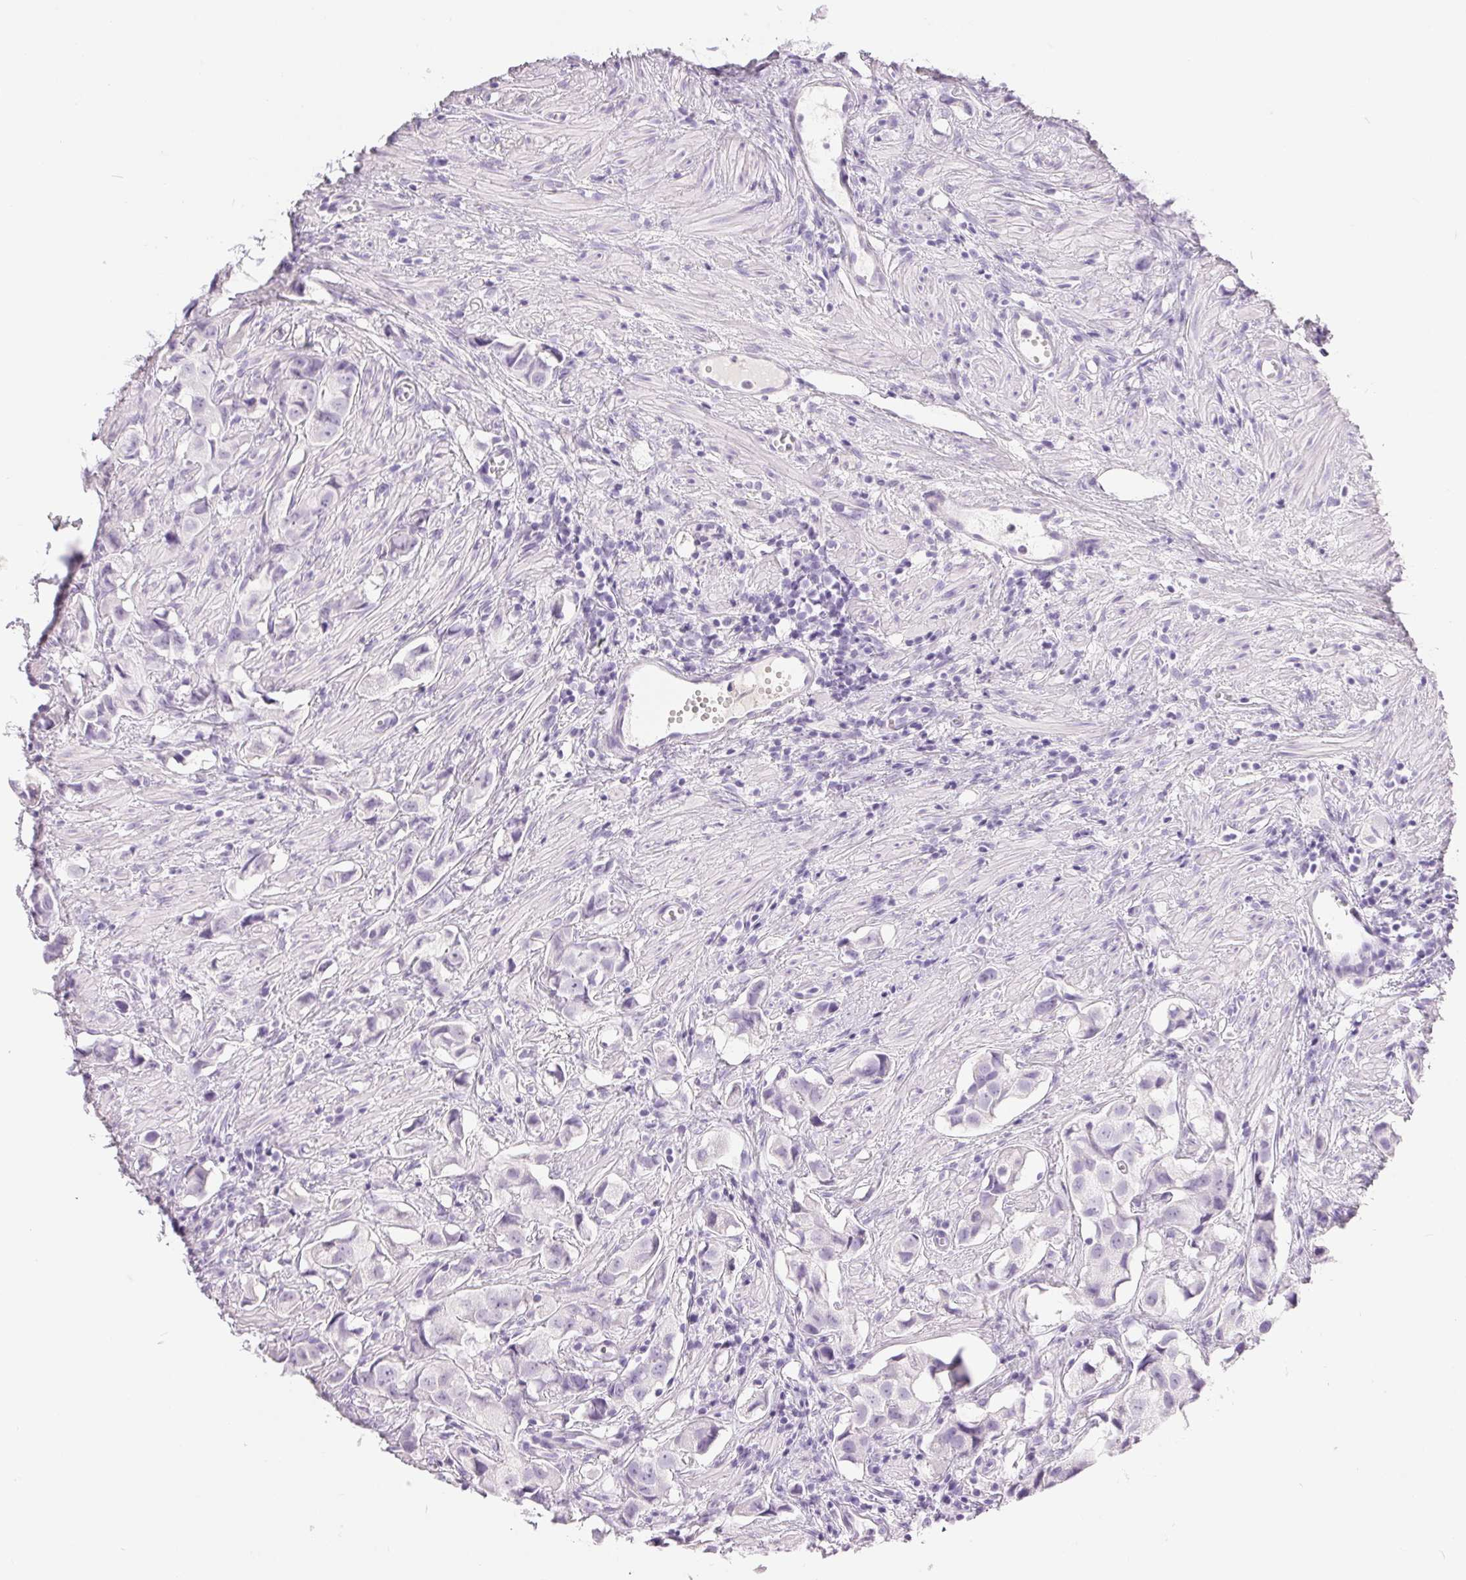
{"staining": {"intensity": "negative", "quantity": "none", "location": "none"}, "tissue": "prostate cancer", "cell_type": "Tumor cells", "image_type": "cancer", "snomed": [{"axis": "morphology", "description": "Adenocarcinoma, High grade"}, {"axis": "topography", "description": "Prostate"}], "caption": "A high-resolution micrograph shows immunohistochemistry staining of high-grade adenocarcinoma (prostate), which shows no significant expression in tumor cells. (DAB (3,3'-diaminobenzidine) immunohistochemistry (IHC) visualized using brightfield microscopy, high magnification).", "gene": "XDH", "patient": {"sex": "male", "age": 58}}